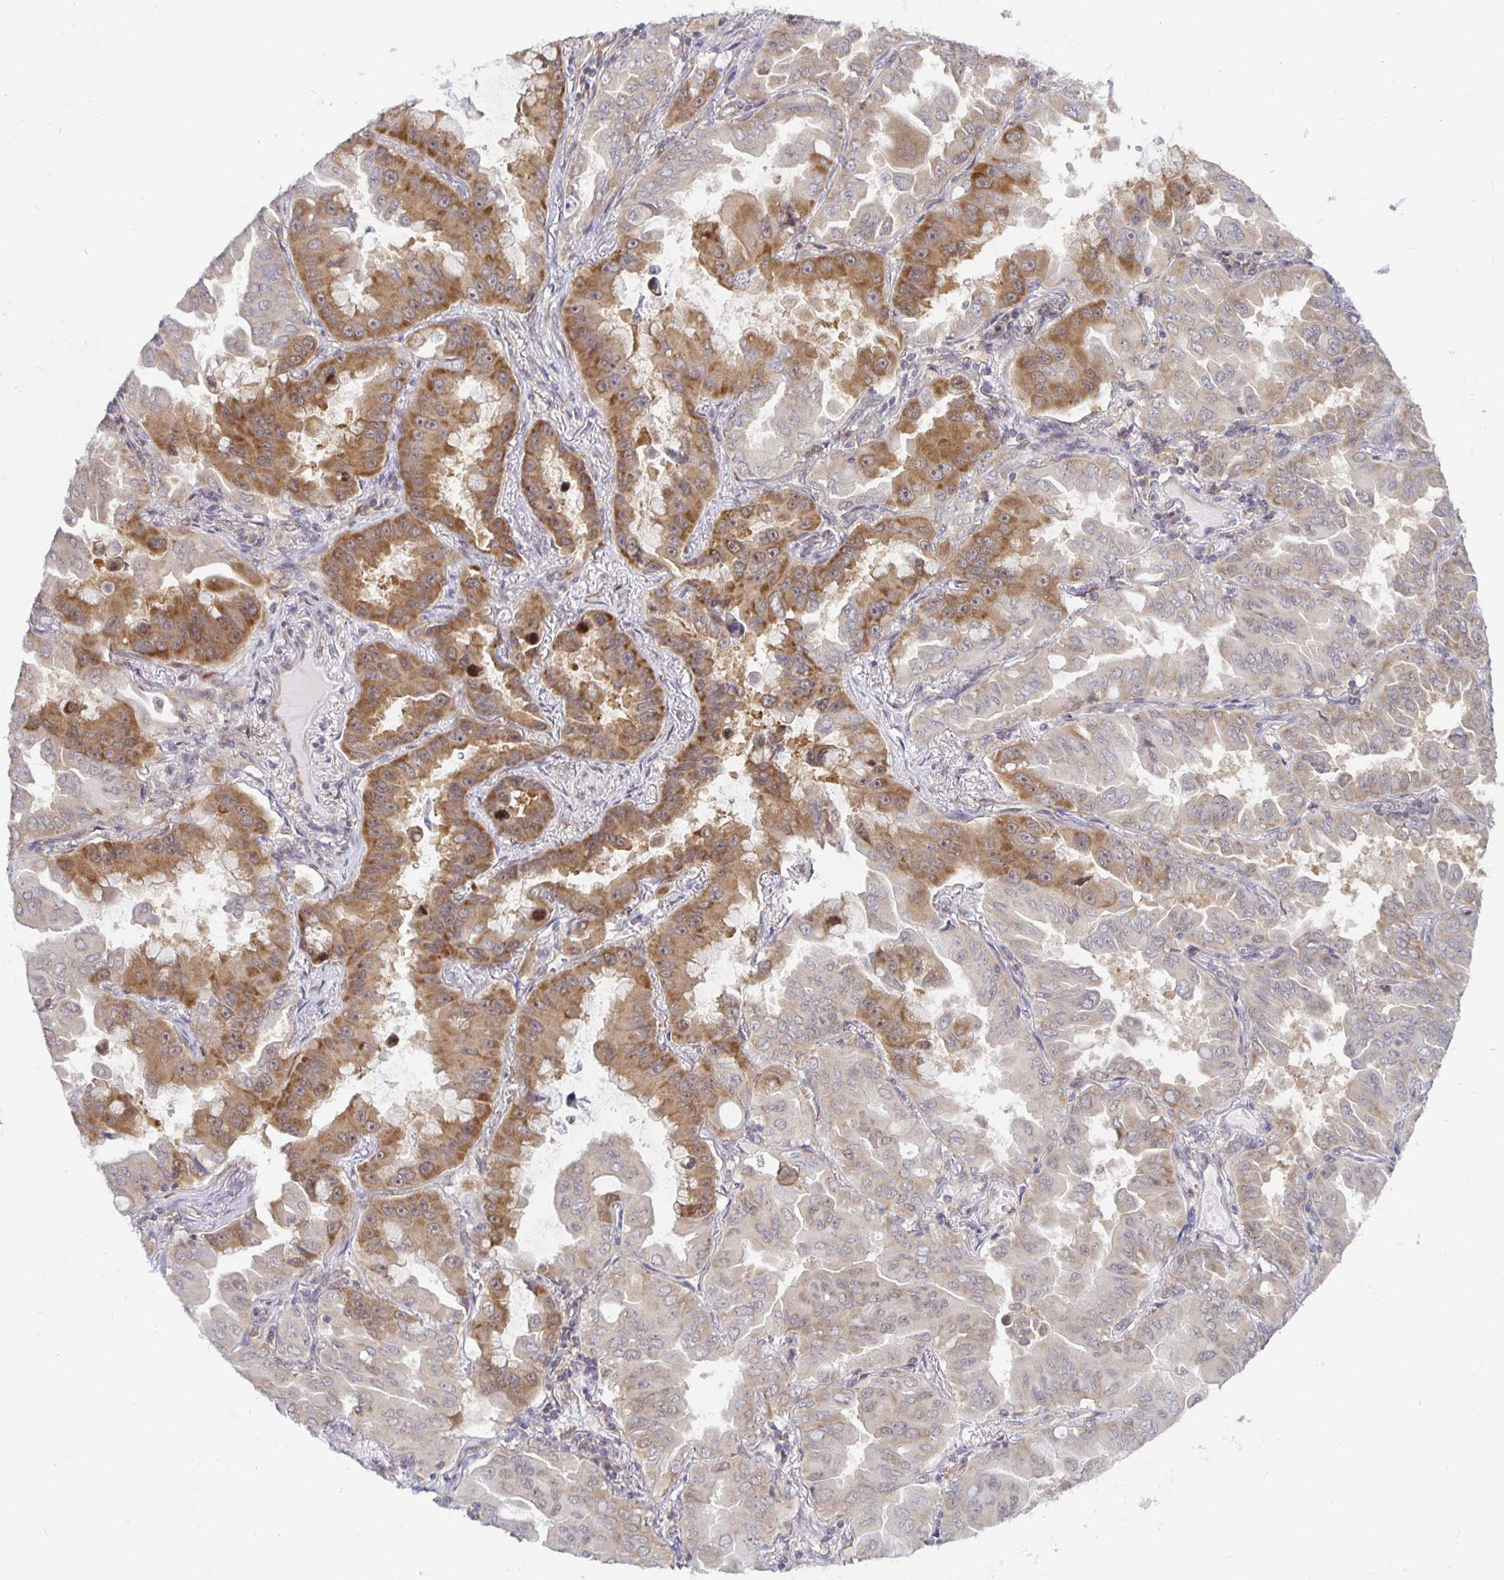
{"staining": {"intensity": "moderate", "quantity": "25%-75%", "location": "cytoplasmic/membranous"}, "tissue": "lung cancer", "cell_type": "Tumor cells", "image_type": "cancer", "snomed": [{"axis": "morphology", "description": "Adenocarcinoma, NOS"}, {"axis": "topography", "description": "Lung"}], "caption": "Lung cancer (adenocarcinoma) stained for a protein displays moderate cytoplasmic/membranous positivity in tumor cells.", "gene": "PDAP1", "patient": {"sex": "male", "age": 64}}